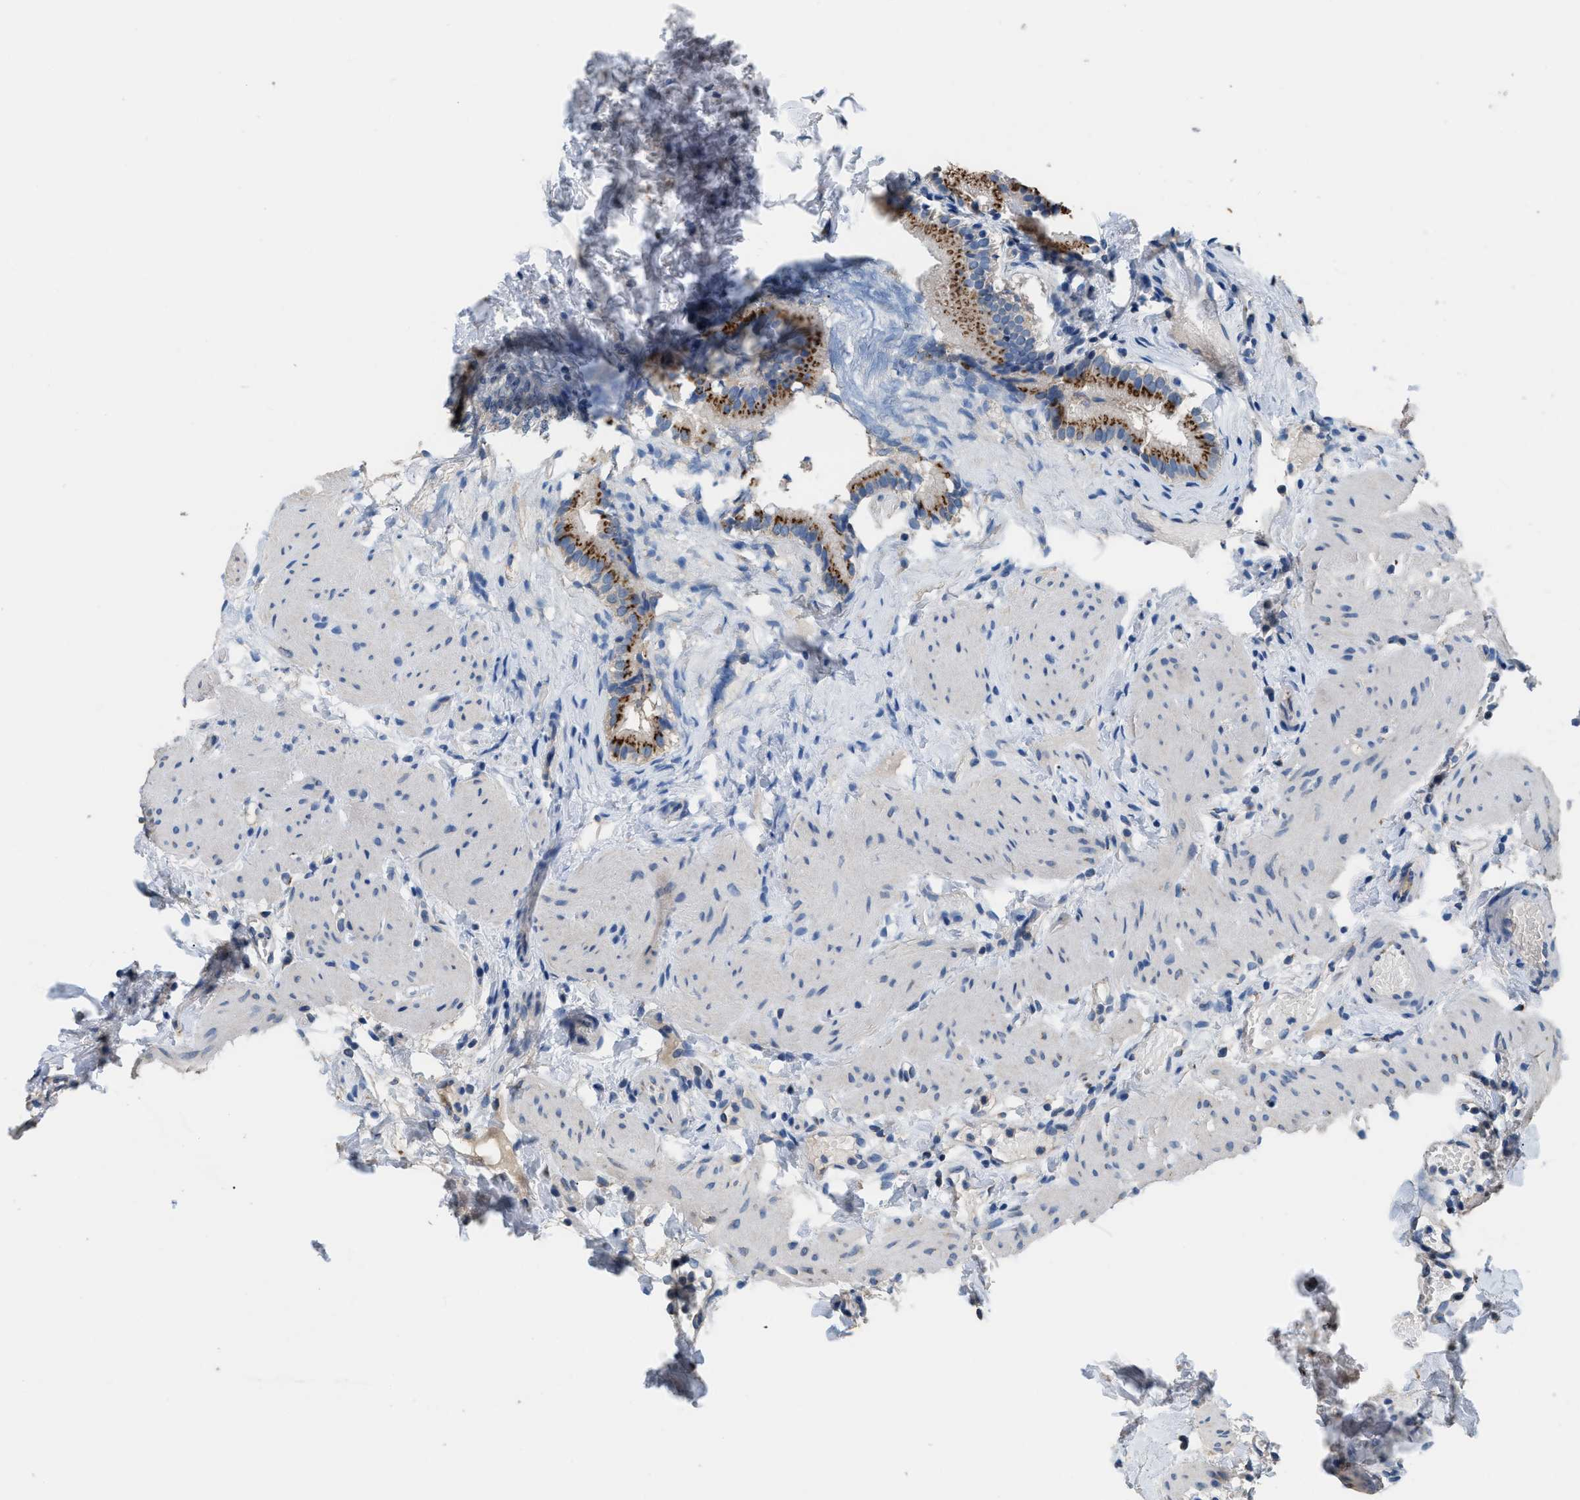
{"staining": {"intensity": "strong", "quantity": ">75%", "location": "cytoplasmic/membranous"}, "tissue": "gallbladder", "cell_type": "Glandular cells", "image_type": "normal", "snomed": [{"axis": "morphology", "description": "Normal tissue, NOS"}, {"axis": "topography", "description": "Gallbladder"}], "caption": "Immunohistochemistry (DAB) staining of benign human gallbladder displays strong cytoplasmic/membranous protein expression in about >75% of glandular cells. The protein of interest is stained brown, and the nuclei are stained in blue (DAB (3,3'-diaminobenzidine) IHC with brightfield microscopy, high magnification).", "gene": "GOLM1", "patient": {"sex": "female", "age": 26}}